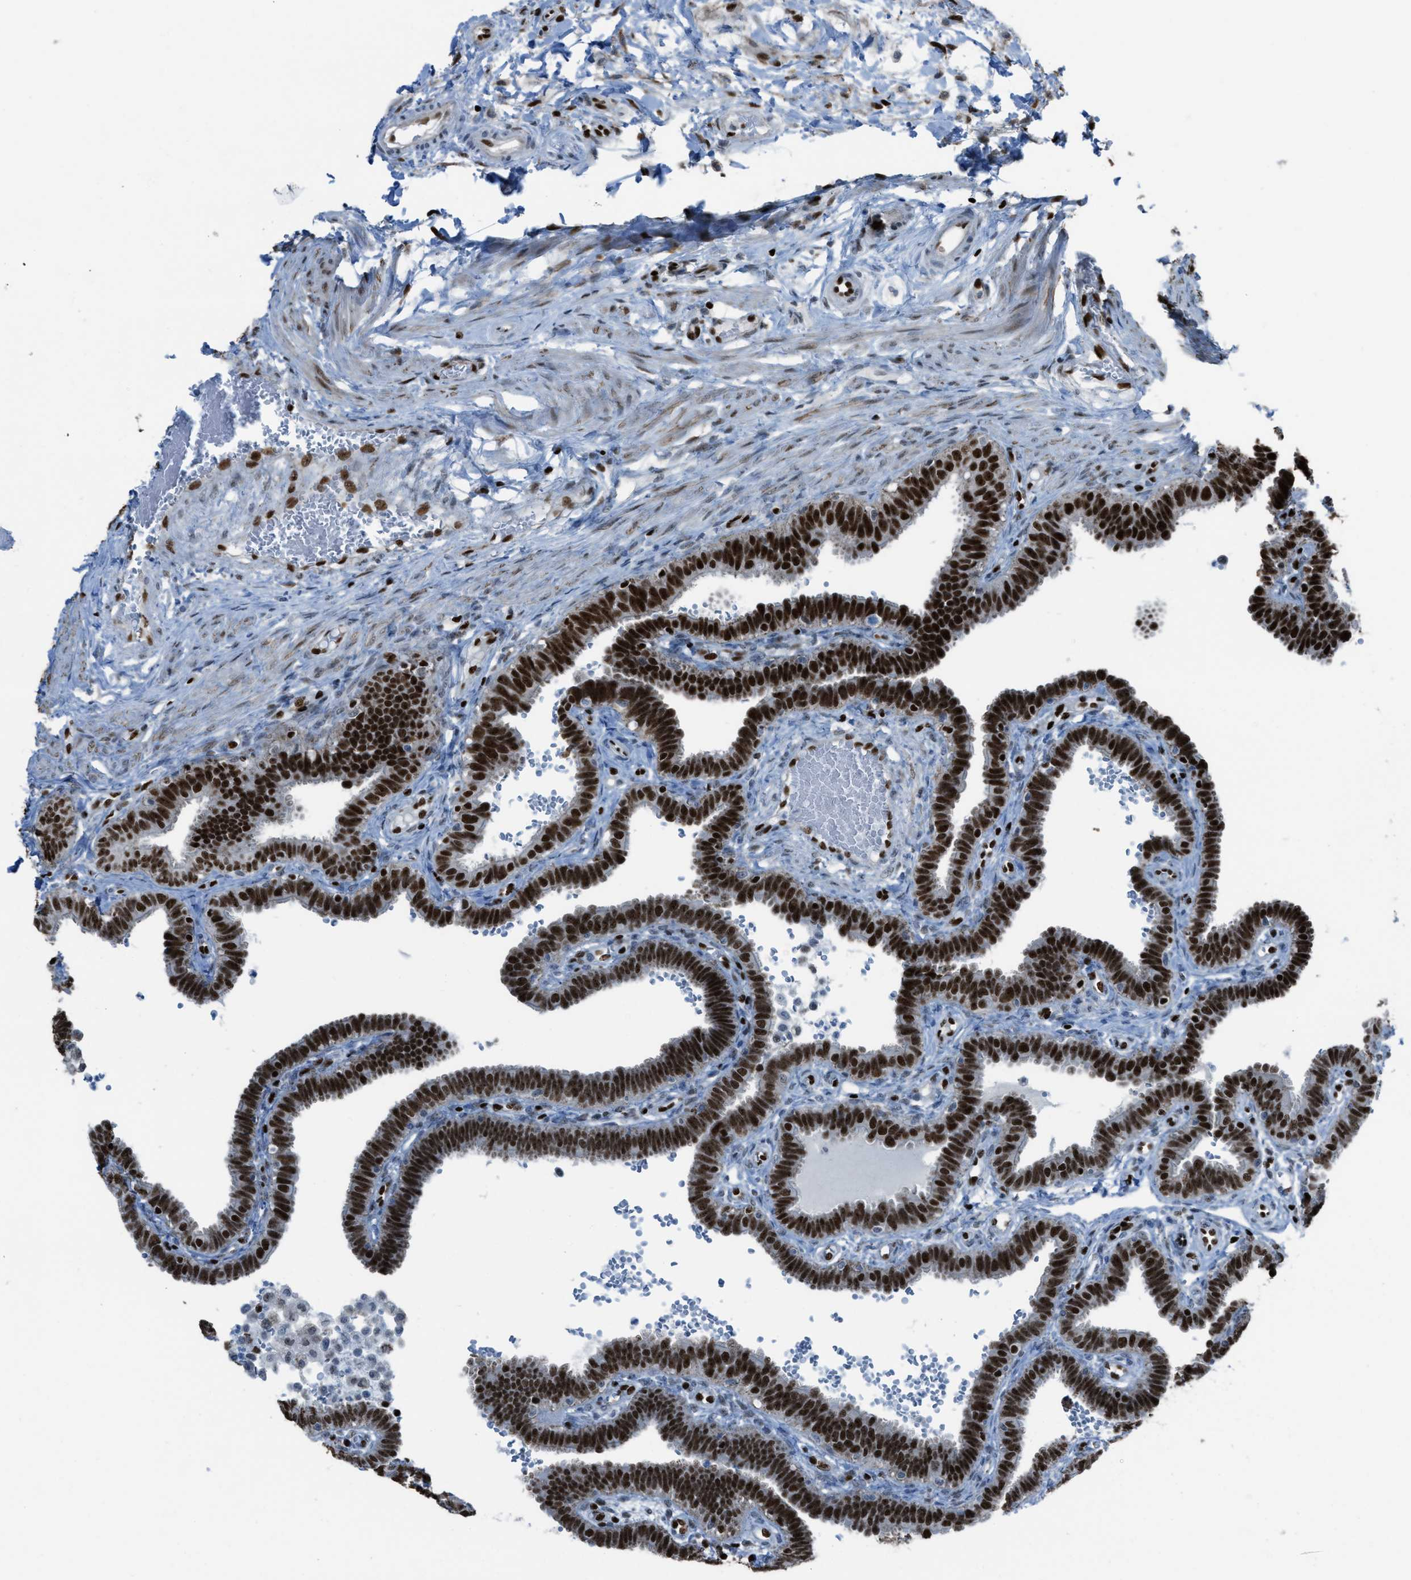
{"staining": {"intensity": "strong", "quantity": ">75%", "location": "nuclear"}, "tissue": "fallopian tube", "cell_type": "Glandular cells", "image_type": "normal", "snomed": [{"axis": "morphology", "description": "Normal tissue, NOS"}, {"axis": "topography", "description": "Fallopian tube"}, {"axis": "topography", "description": "Placenta"}], "caption": "Normal fallopian tube displays strong nuclear staining in approximately >75% of glandular cells, visualized by immunohistochemistry. (Stains: DAB in brown, nuclei in blue, Microscopy: brightfield microscopy at high magnification).", "gene": "SLFN5", "patient": {"sex": "female", "age": 34}}